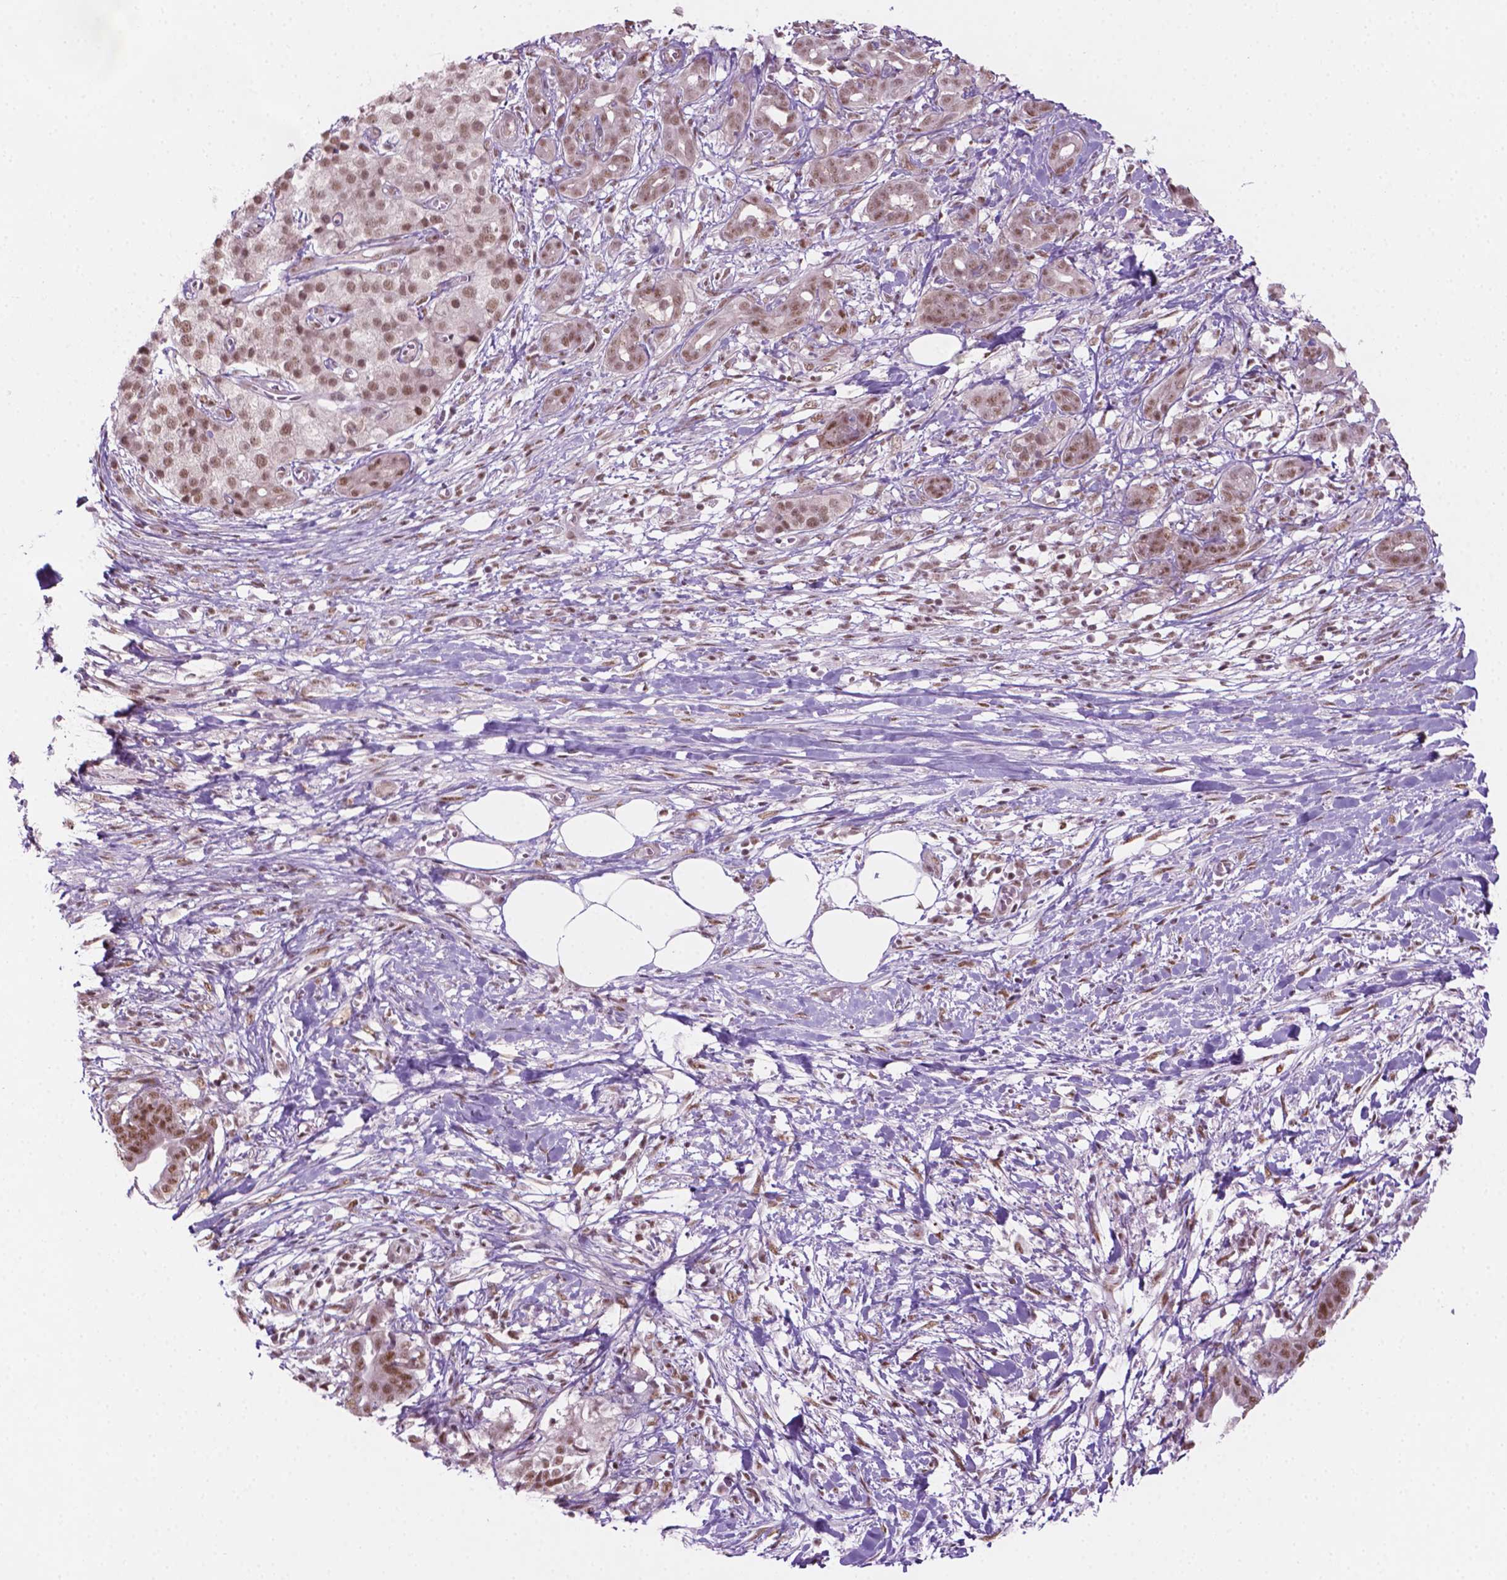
{"staining": {"intensity": "moderate", "quantity": ">75%", "location": "nuclear"}, "tissue": "pancreatic cancer", "cell_type": "Tumor cells", "image_type": "cancer", "snomed": [{"axis": "morphology", "description": "Adenocarcinoma, NOS"}, {"axis": "topography", "description": "Pancreas"}], "caption": "Immunohistochemical staining of pancreatic cancer demonstrates medium levels of moderate nuclear protein staining in approximately >75% of tumor cells. (brown staining indicates protein expression, while blue staining denotes nuclei).", "gene": "PHAX", "patient": {"sex": "male", "age": 61}}